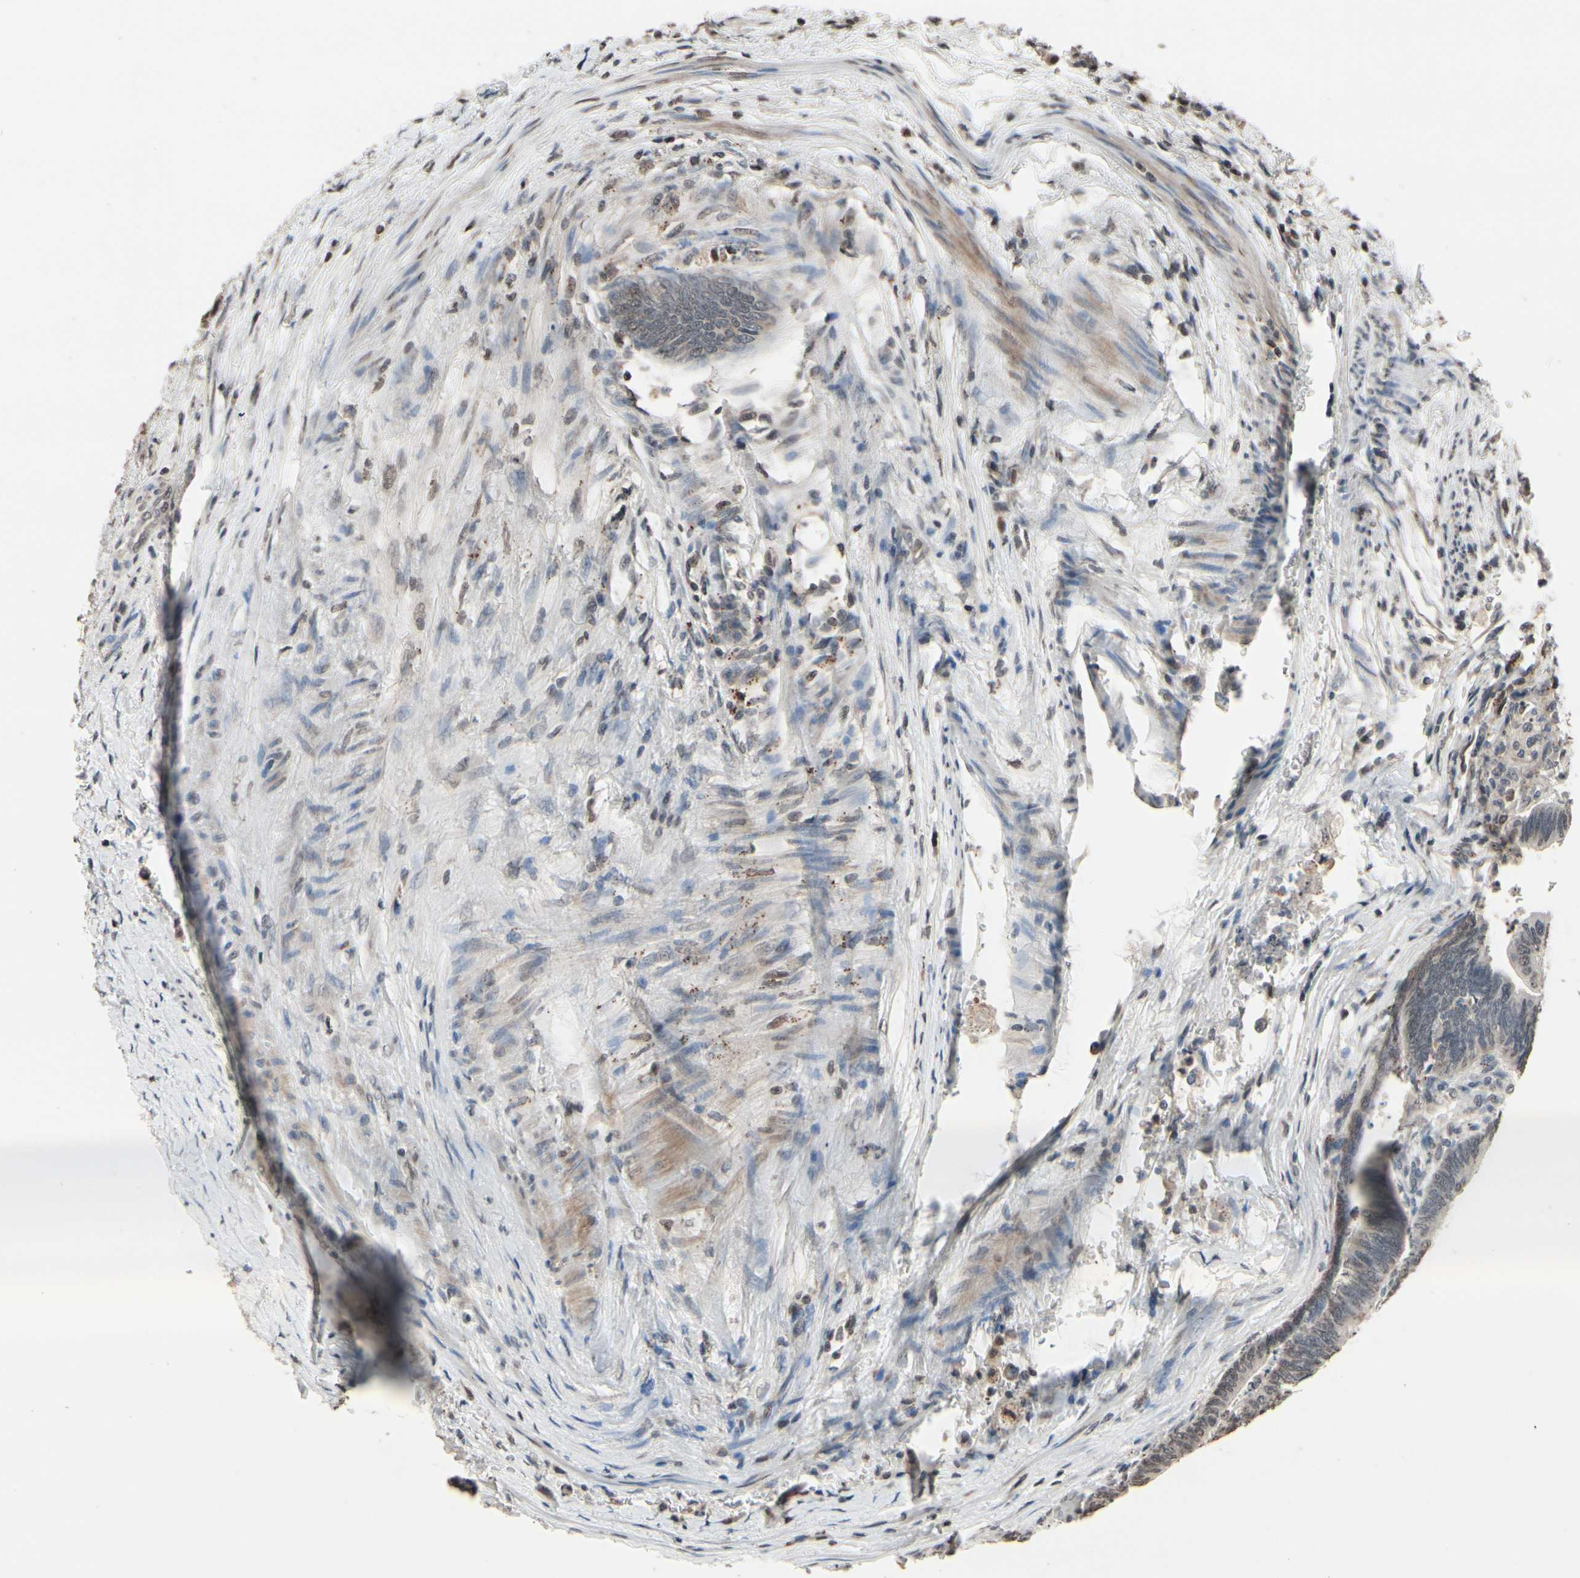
{"staining": {"intensity": "negative", "quantity": "none", "location": "none"}, "tissue": "colorectal cancer", "cell_type": "Tumor cells", "image_type": "cancer", "snomed": [{"axis": "morphology", "description": "Normal tissue, NOS"}, {"axis": "morphology", "description": "Adenocarcinoma, NOS"}, {"axis": "topography", "description": "Rectum"}, {"axis": "topography", "description": "Peripheral nerve tissue"}], "caption": "Image shows no protein expression in tumor cells of adenocarcinoma (colorectal) tissue. (Immunohistochemistry, brightfield microscopy, high magnification).", "gene": "HIPK2", "patient": {"sex": "male", "age": 92}}